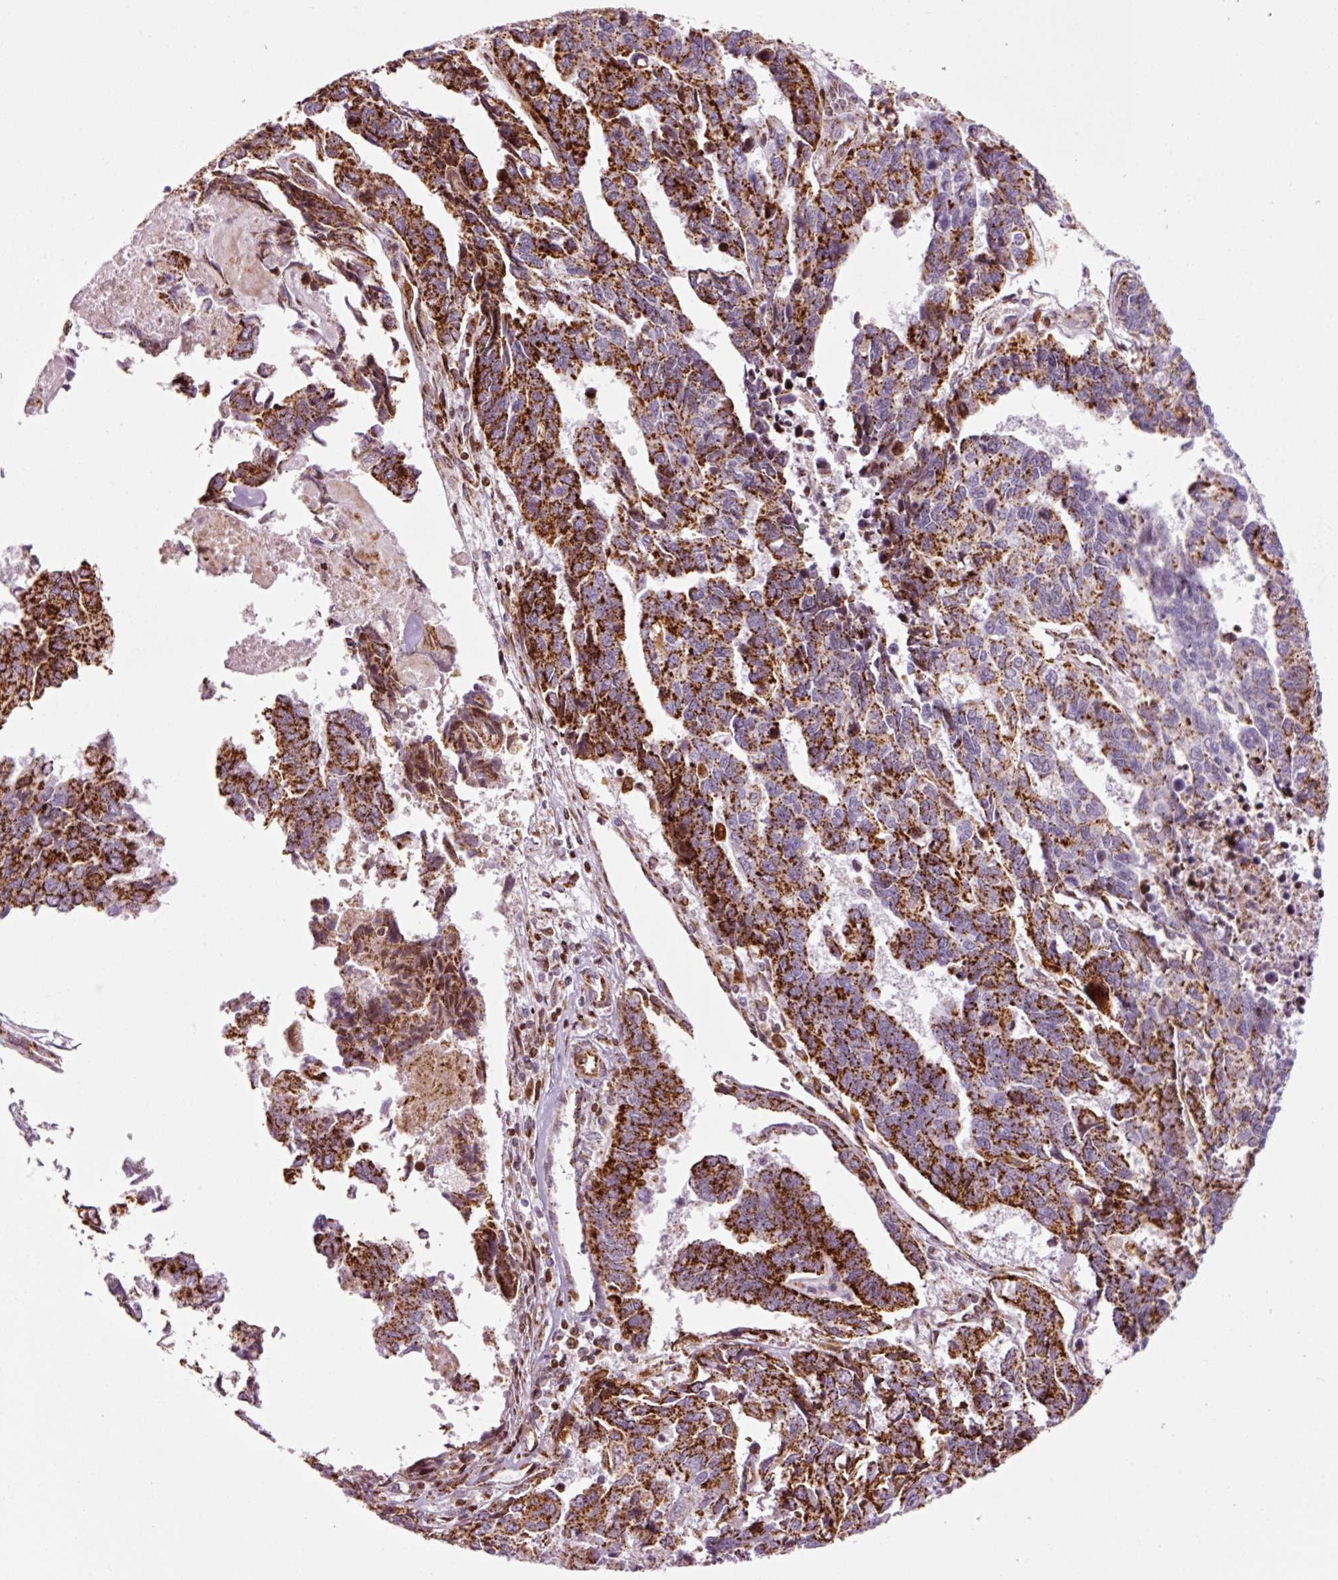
{"staining": {"intensity": "strong", "quantity": "25%-75%", "location": "cytoplasmic/membranous"}, "tissue": "endometrial cancer", "cell_type": "Tumor cells", "image_type": "cancer", "snomed": [{"axis": "morphology", "description": "Adenocarcinoma, NOS"}, {"axis": "topography", "description": "Endometrium"}], "caption": "Endometrial cancer (adenocarcinoma) tissue reveals strong cytoplasmic/membranous staining in approximately 25%-75% of tumor cells", "gene": "ANKRD20A1", "patient": {"sex": "female", "age": 73}}